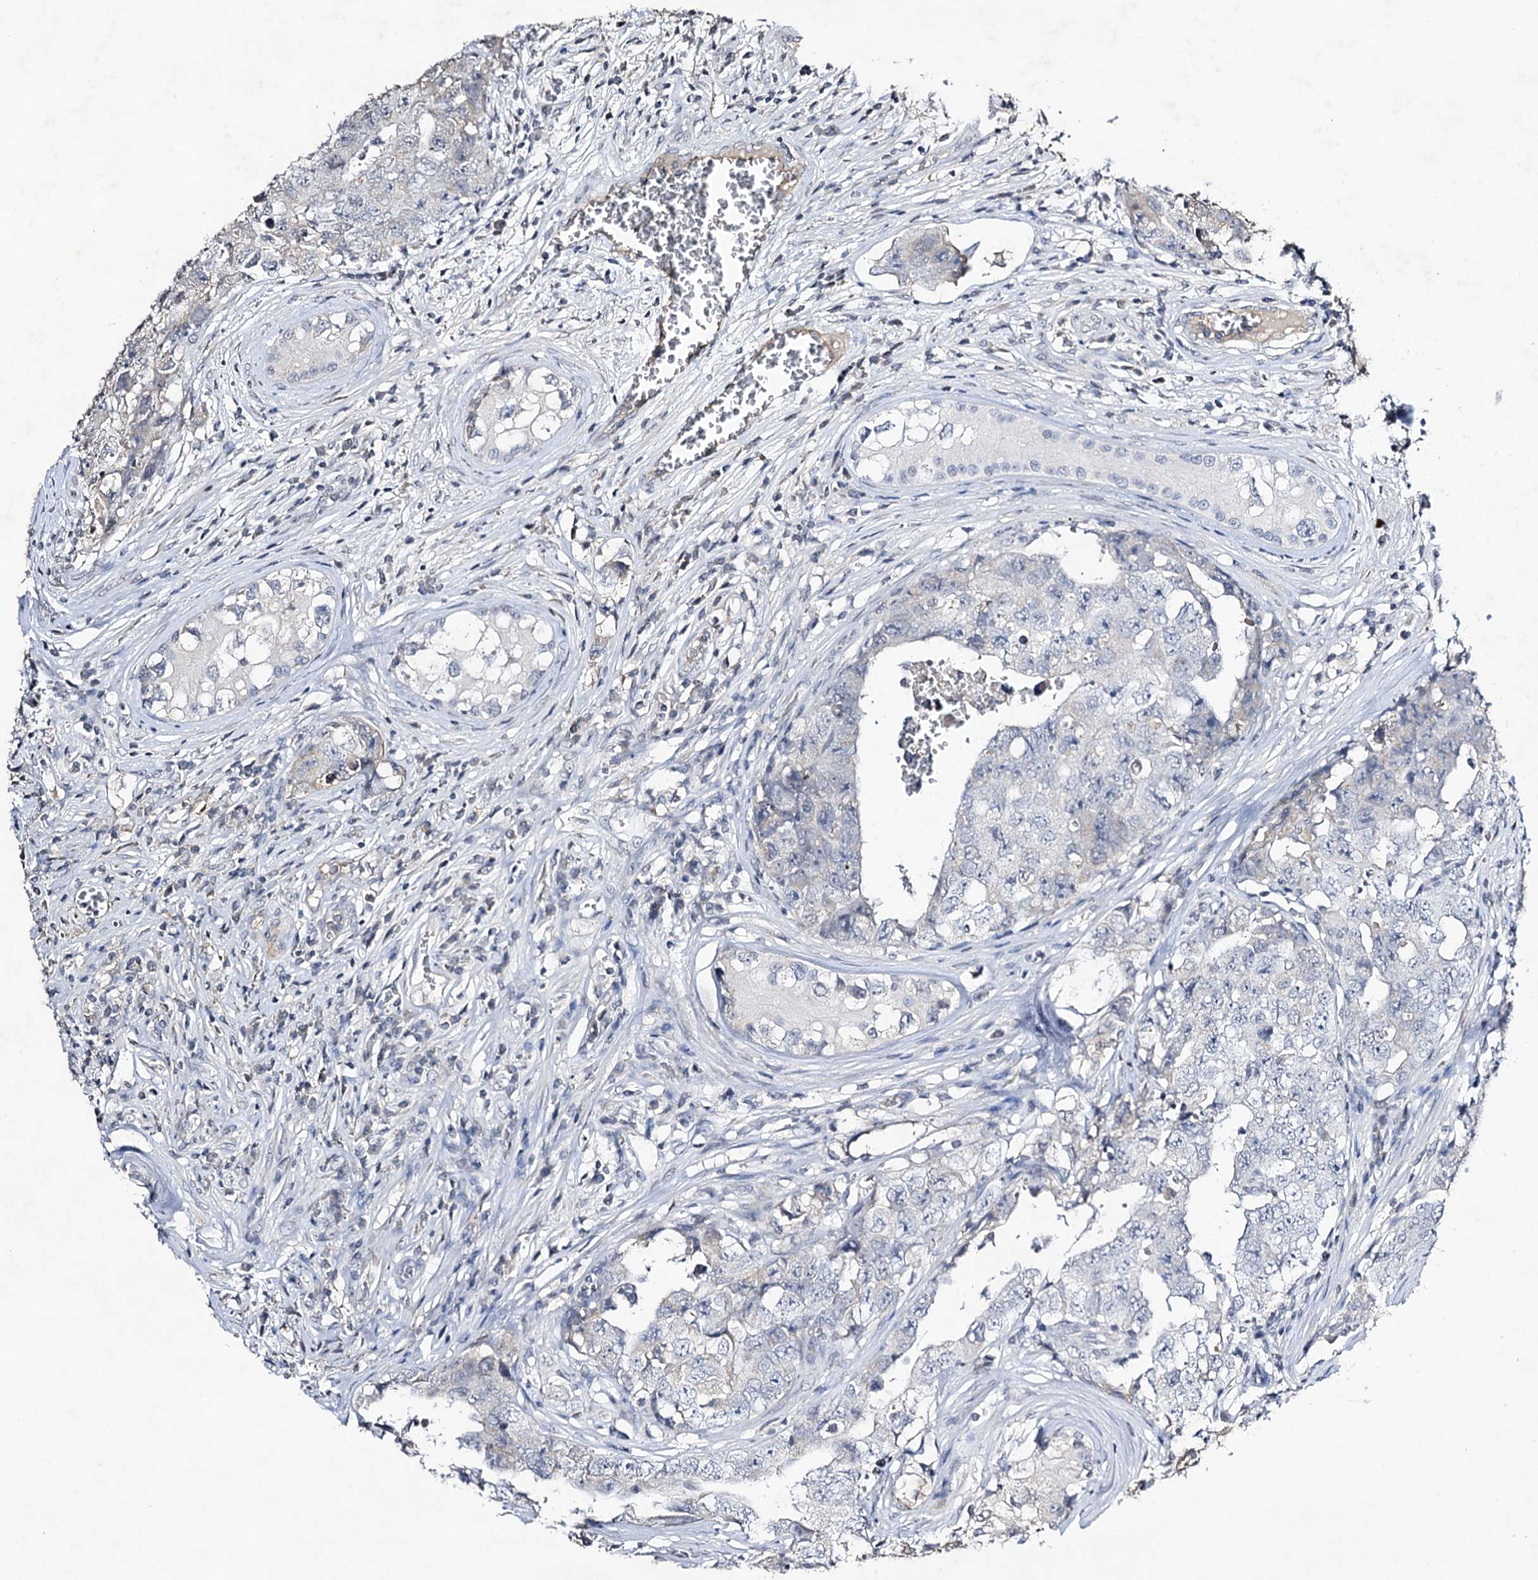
{"staining": {"intensity": "negative", "quantity": "none", "location": "none"}, "tissue": "testis cancer", "cell_type": "Tumor cells", "image_type": "cancer", "snomed": [{"axis": "morphology", "description": "Carcinoma, Embryonal, NOS"}, {"axis": "topography", "description": "Testis"}], "caption": "Immunohistochemical staining of embryonal carcinoma (testis) displays no significant staining in tumor cells.", "gene": "PLIN1", "patient": {"sex": "male", "age": 17}}